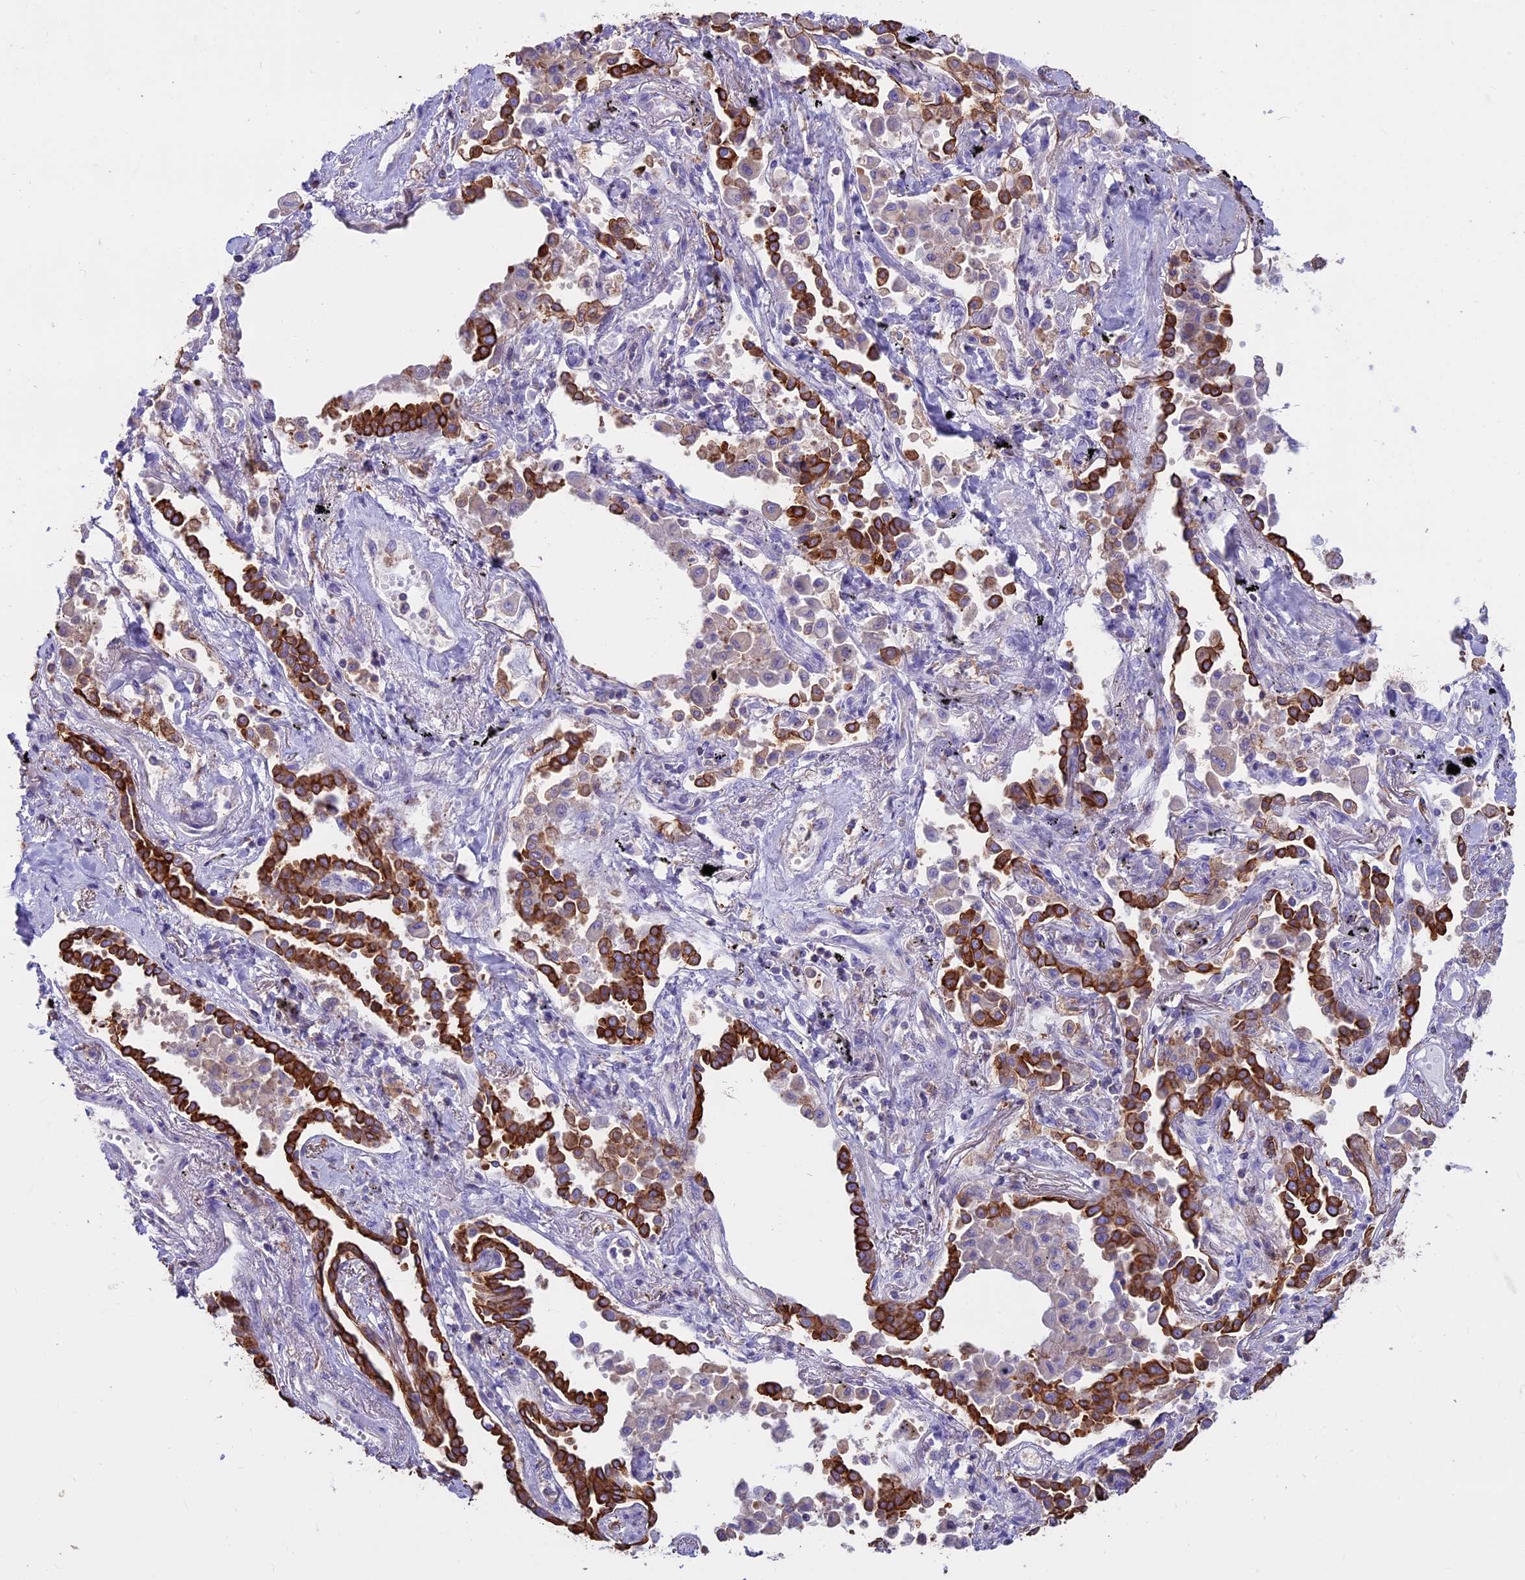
{"staining": {"intensity": "strong", "quantity": "25%-75%", "location": "cytoplasmic/membranous"}, "tissue": "lung cancer", "cell_type": "Tumor cells", "image_type": "cancer", "snomed": [{"axis": "morphology", "description": "Adenocarcinoma, NOS"}, {"axis": "topography", "description": "Lung"}], "caption": "Strong cytoplasmic/membranous staining for a protein is present in approximately 25%-75% of tumor cells of lung adenocarcinoma using immunohistochemistry.", "gene": "CDAN1", "patient": {"sex": "male", "age": 67}}